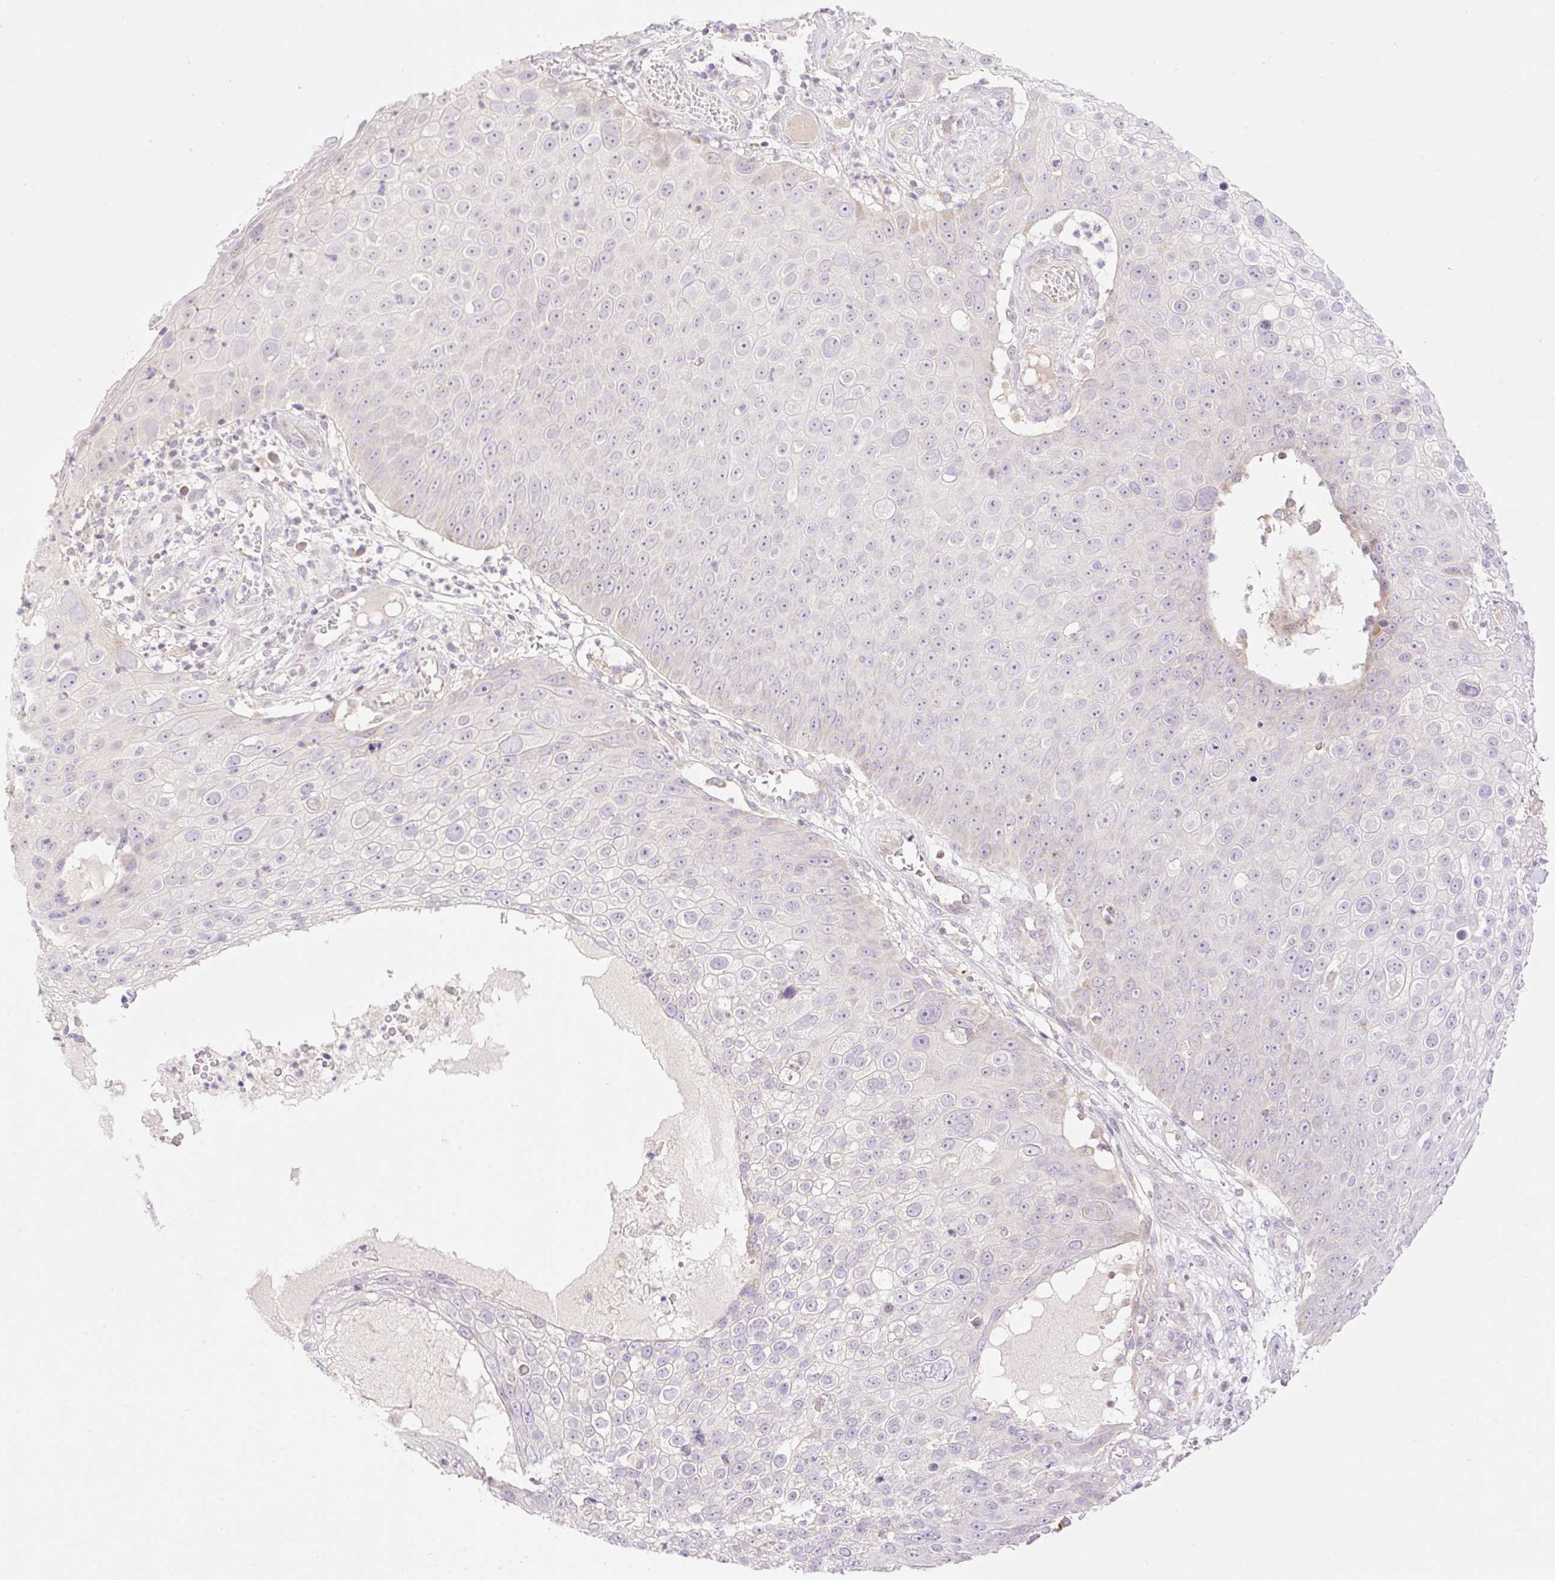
{"staining": {"intensity": "negative", "quantity": "none", "location": "none"}, "tissue": "skin cancer", "cell_type": "Tumor cells", "image_type": "cancer", "snomed": [{"axis": "morphology", "description": "Squamous cell carcinoma, NOS"}, {"axis": "topography", "description": "Skin"}], "caption": "A high-resolution micrograph shows IHC staining of skin squamous cell carcinoma, which reveals no significant positivity in tumor cells.", "gene": "VPS25", "patient": {"sex": "male", "age": 71}}